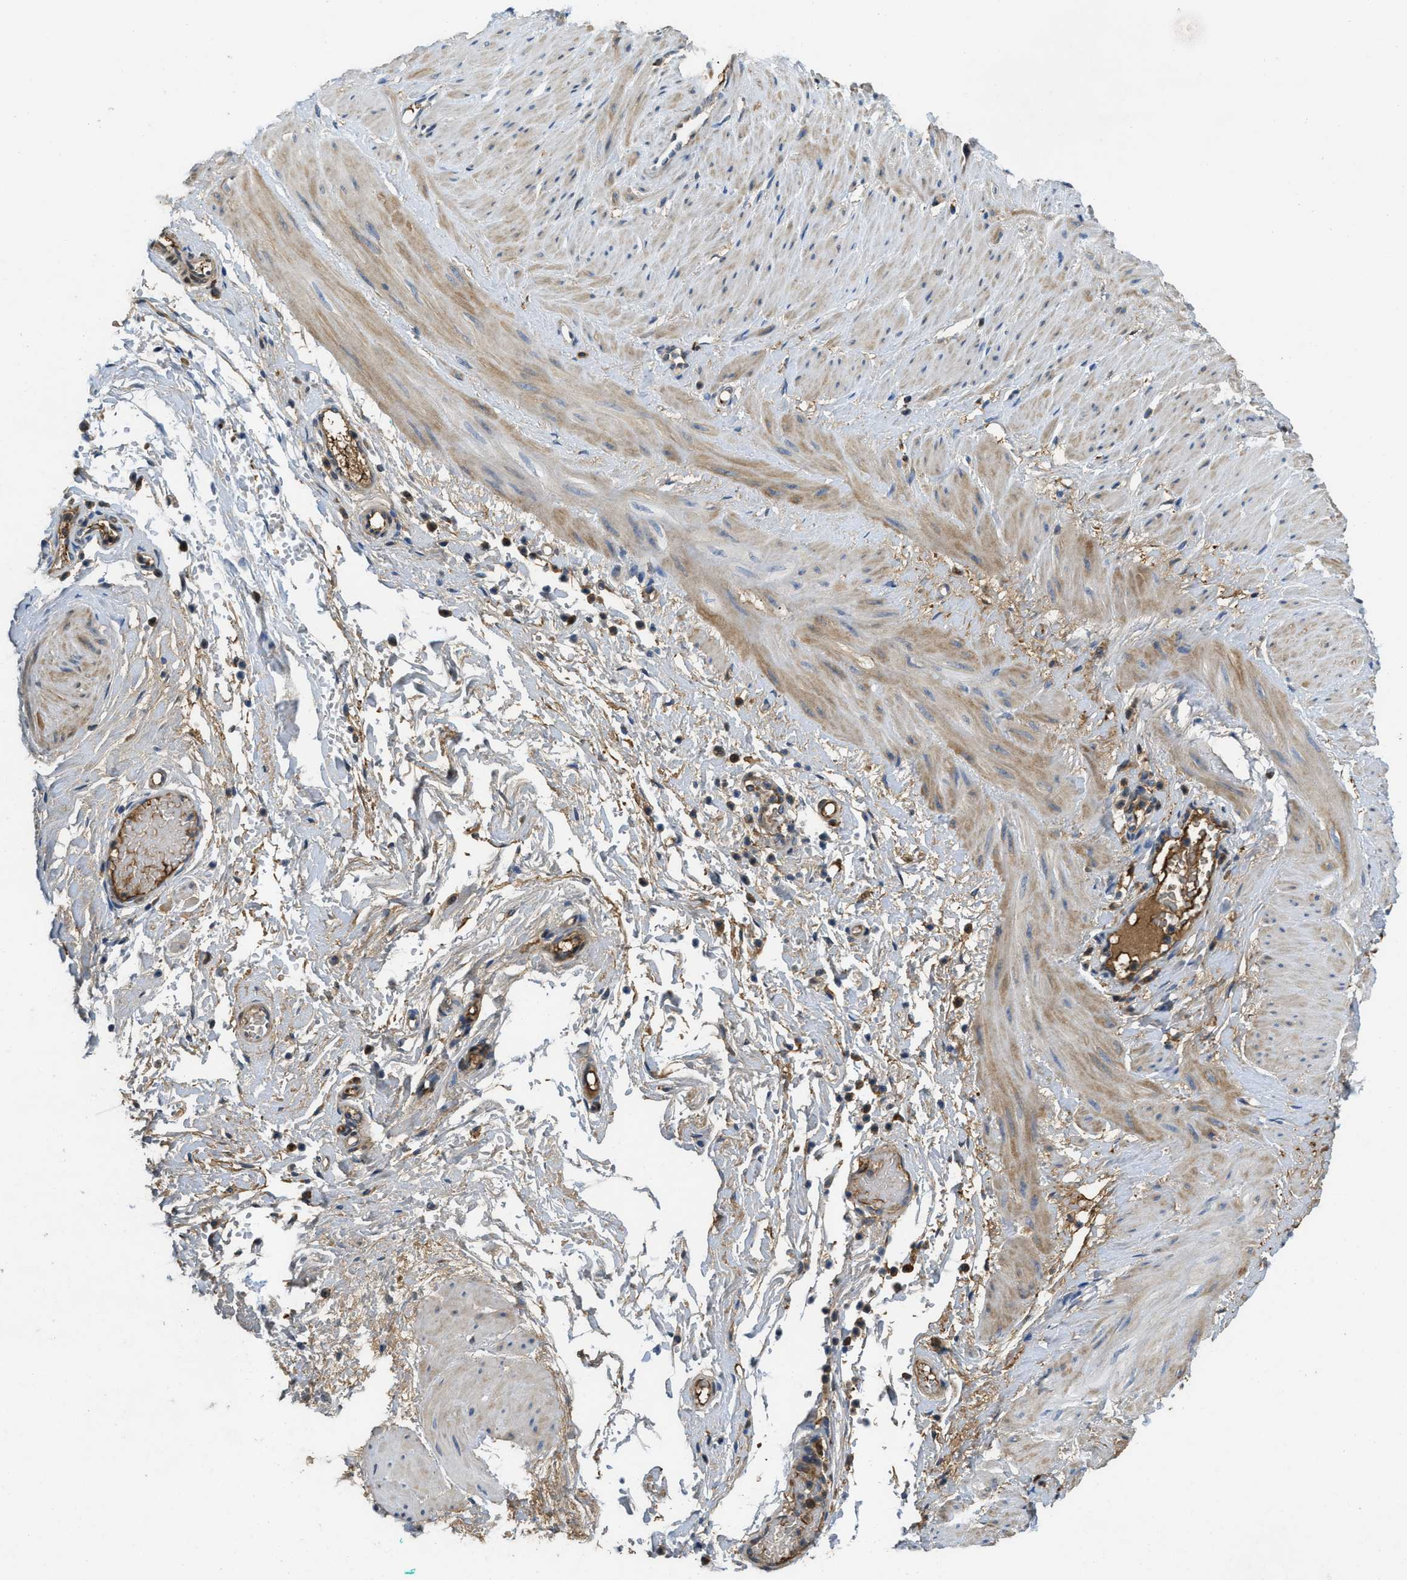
{"staining": {"intensity": "negative", "quantity": "none", "location": "none"}, "tissue": "adipose tissue", "cell_type": "Adipocytes", "image_type": "normal", "snomed": [{"axis": "morphology", "description": "Normal tissue, NOS"}, {"axis": "topography", "description": "Soft tissue"}, {"axis": "topography", "description": "Vascular tissue"}], "caption": "The histopathology image exhibits no significant expression in adipocytes of adipose tissue.", "gene": "MPDU1", "patient": {"sex": "female", "age": 35}}